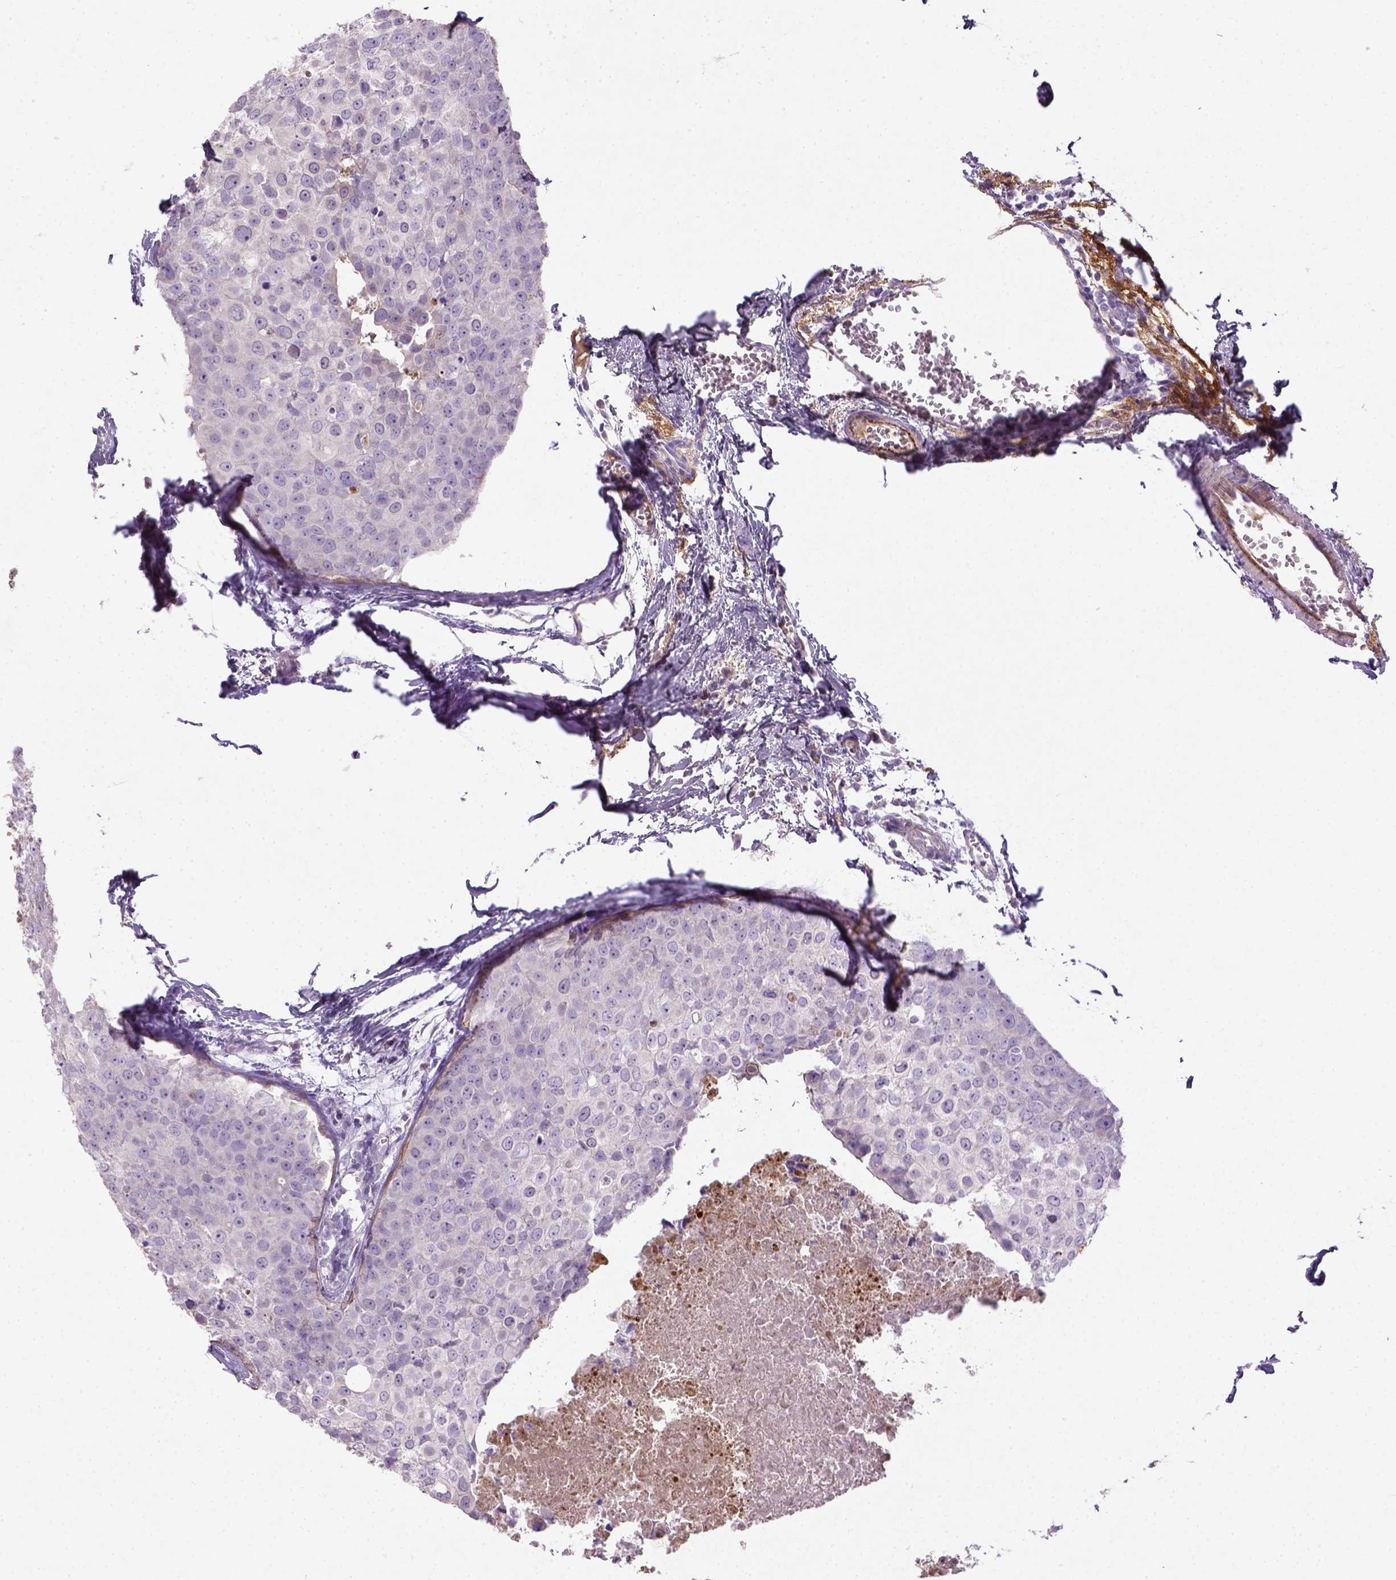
{"staining": {"intensity": "negative", "quantity": "none", "location": "none"}, "tissue": "breast cancer", "cell_type": "Tumor cells", "image_type": "cancer", "snomed": [{"axis": "morphology", "description": "Duct carcinoma"}, {"axis": "topography", "description": "Breast"}], "caption": "Immunohistochemistry of human breast cancer reveals no expression in tumor cells.", "gene": "NUDT2", "patient": {"sex": "female", "age": 38}}